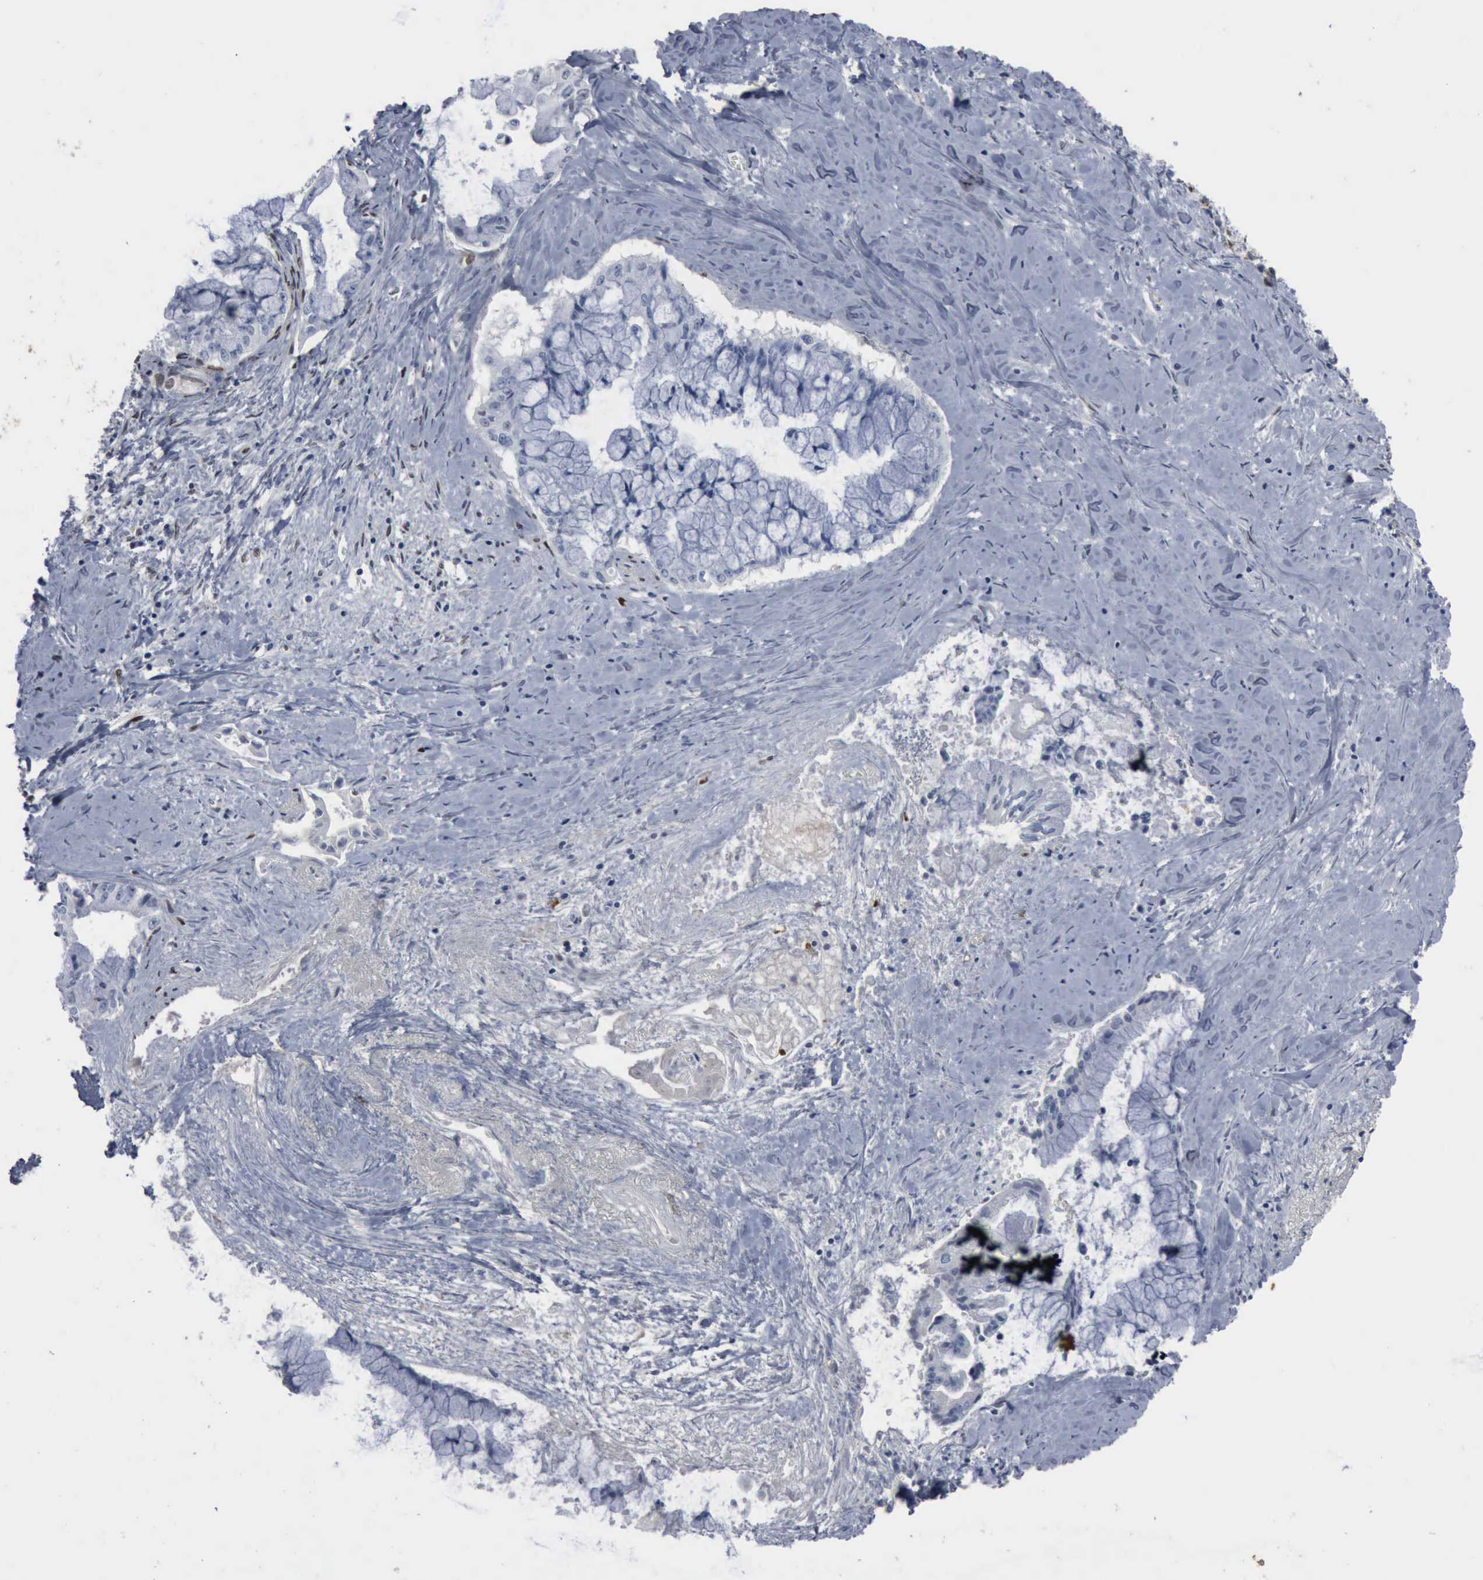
{"staining": {"intensity": "negative", "quantity": "none", "location": "none"}, "tissue": "pancreatic cancer", "cell_type": "Tumor cells", "image_type": "cancer", "snomed": [{"axis": "morphology", "description": "Adenocarcinoma, NOS"}, {"axis": "topography", "description": "Pancreas"}], "caption": "Immunohistochemistry (IHC) photomicrograph of neoplastic tissue: pancreatic adenocarcinoma stained with DAB (3,3'-diaminobenzidine) demonstrates no significant protein staining in tumor cells.", "gene": "FGF2", "patient": {"sex": "male", "age": 59}}